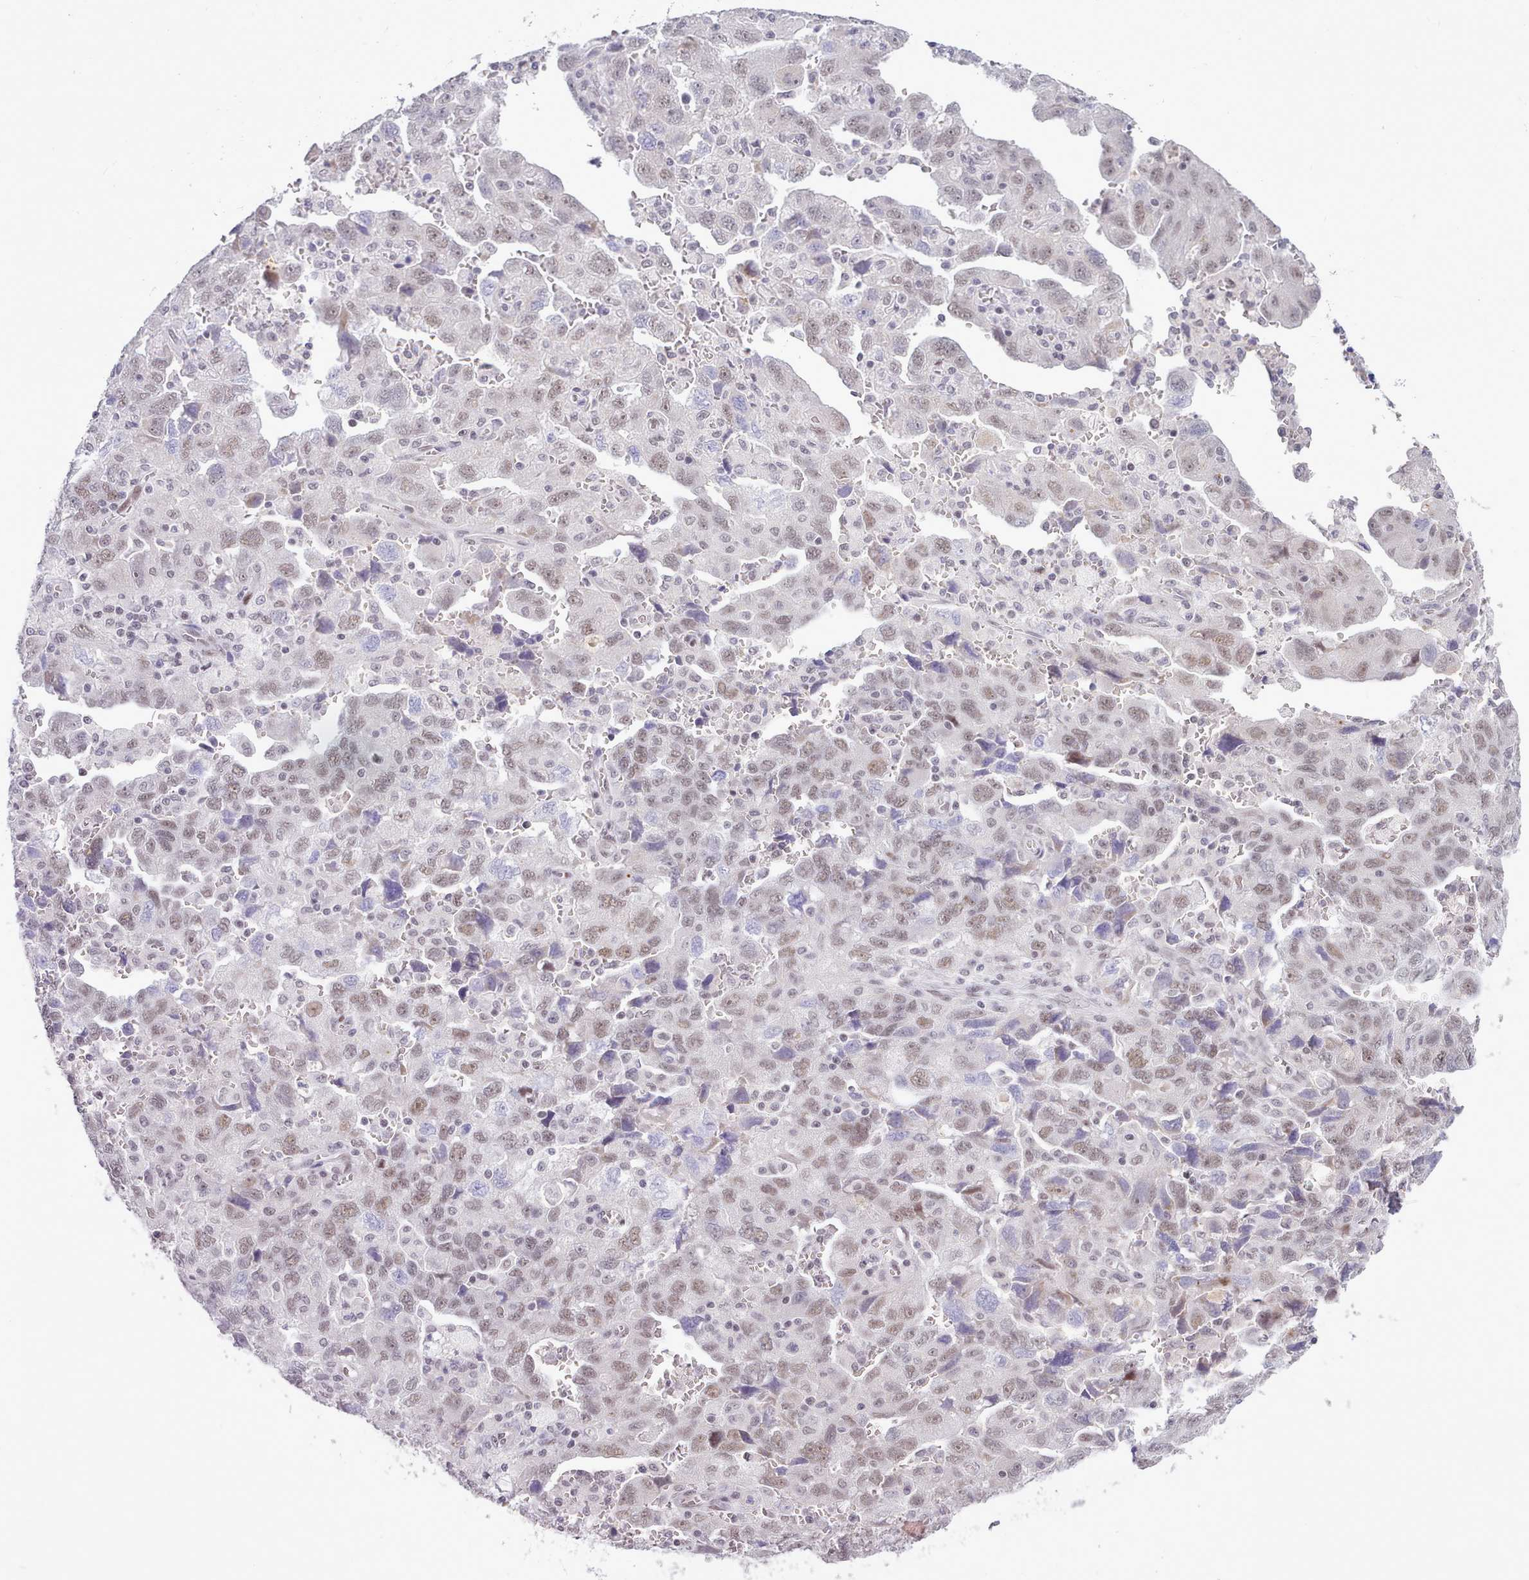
{"staining": {"intensity": "weak", "quantity": ">75%", "location": "nuclear"}, "tissue": "ovarian cancer", "cell_type": "Tumor cells", "image_type": "cancer", "snomed": [{"axis": "morphology", "description": "Carcinoma, NOS"}, {"axis": "morphology", "description": "Cystadenocarcinoma, serous, NOS"}, {"axis": "topography", "description": "Ovary"}], "caption": "Immunohistochemistry (IHC) image of human serous cystadenocarcinoma (ovarian) stained for a protein (brown), which shows low levels of weak nuclear staining in about >75% of tumor cells.", "gene": "RFX1", "patient": {"sex": "female", "age": 69}}